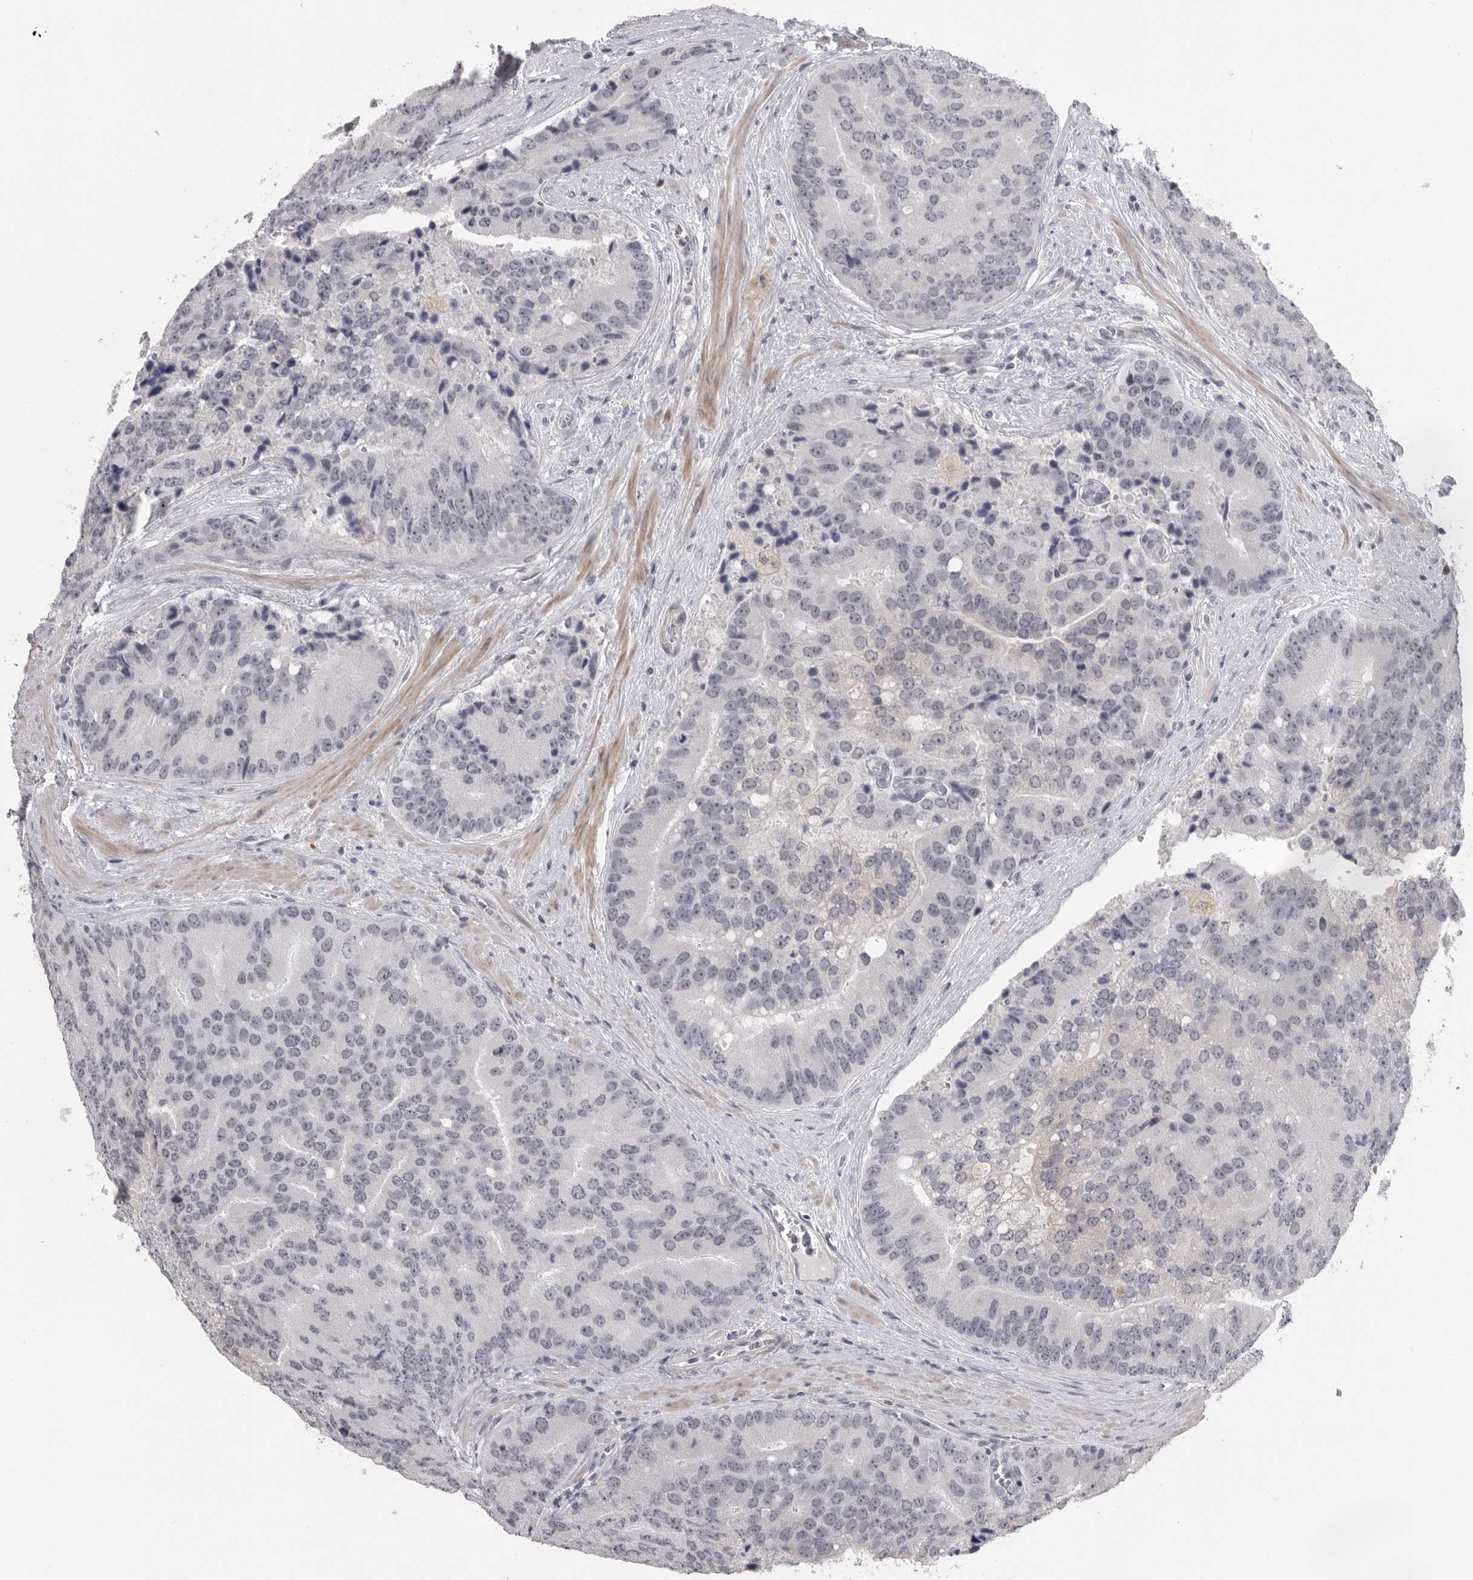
{"staining": {"intensity": "negative", "quantity": "none", "location": "none"}, "tissue": "prostate cancer", "cell_type": "Tumor cells", "image_type": "cancer", "snomed": [{"axis": "morphology", "description": "Adenocarcinoma, High grade"}, {"axis": "topography", "description": "Prostate"}], "caption": "This photomicrograph is of prostate adenocarcinoma (high-grade) stained with immunohistochemistry to label a protein in brown with the nuclei are counter-stained blue. There is no expression in tumor cells.", "gene": "PLEKHF1", "patient": {"sex": "male", "age": 70}}